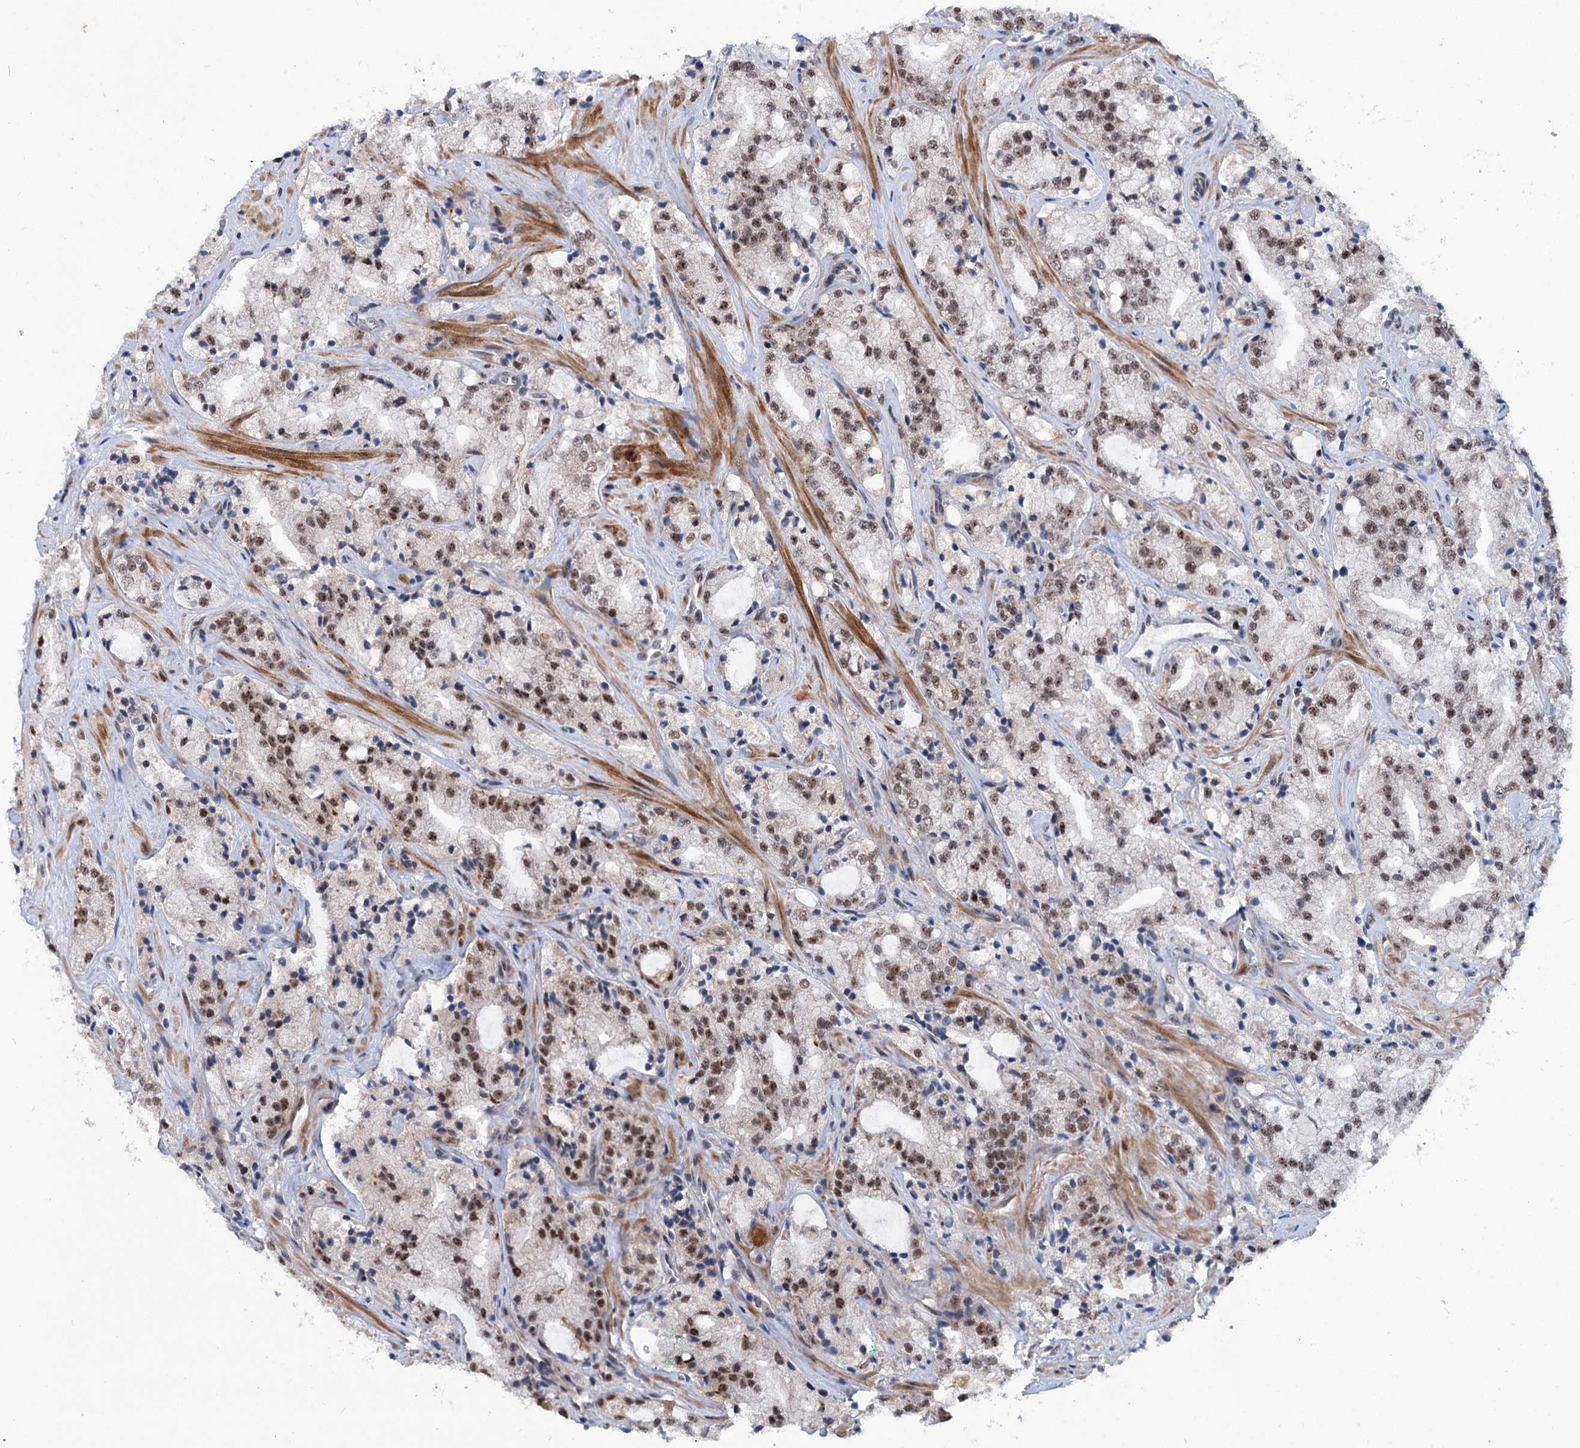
{"staining": {"intensity": "moderate", "quantity": "25%-75%", "location": "nuclear"}, "tissue": "prostate cancer", "cell_type": "Tumor cells", "image_type": "cancer", "snomed": [{"axis": "morphology", "description": "Adenocarcinoma, High grade"}, {"axis": "topography", "description": "Prostate"}], "caption": "IHC photomicrograph of neoplastic tissue: adenocarcinoma (high-grade) (prostate) stained using IHC exhibits medium levels of moderate protein expression localized specifically in the nuclear of tumor cells, appearing as a nuclear brown color.", "gene": "PHF8", "patient": {"sex": "male", "age": 64}}